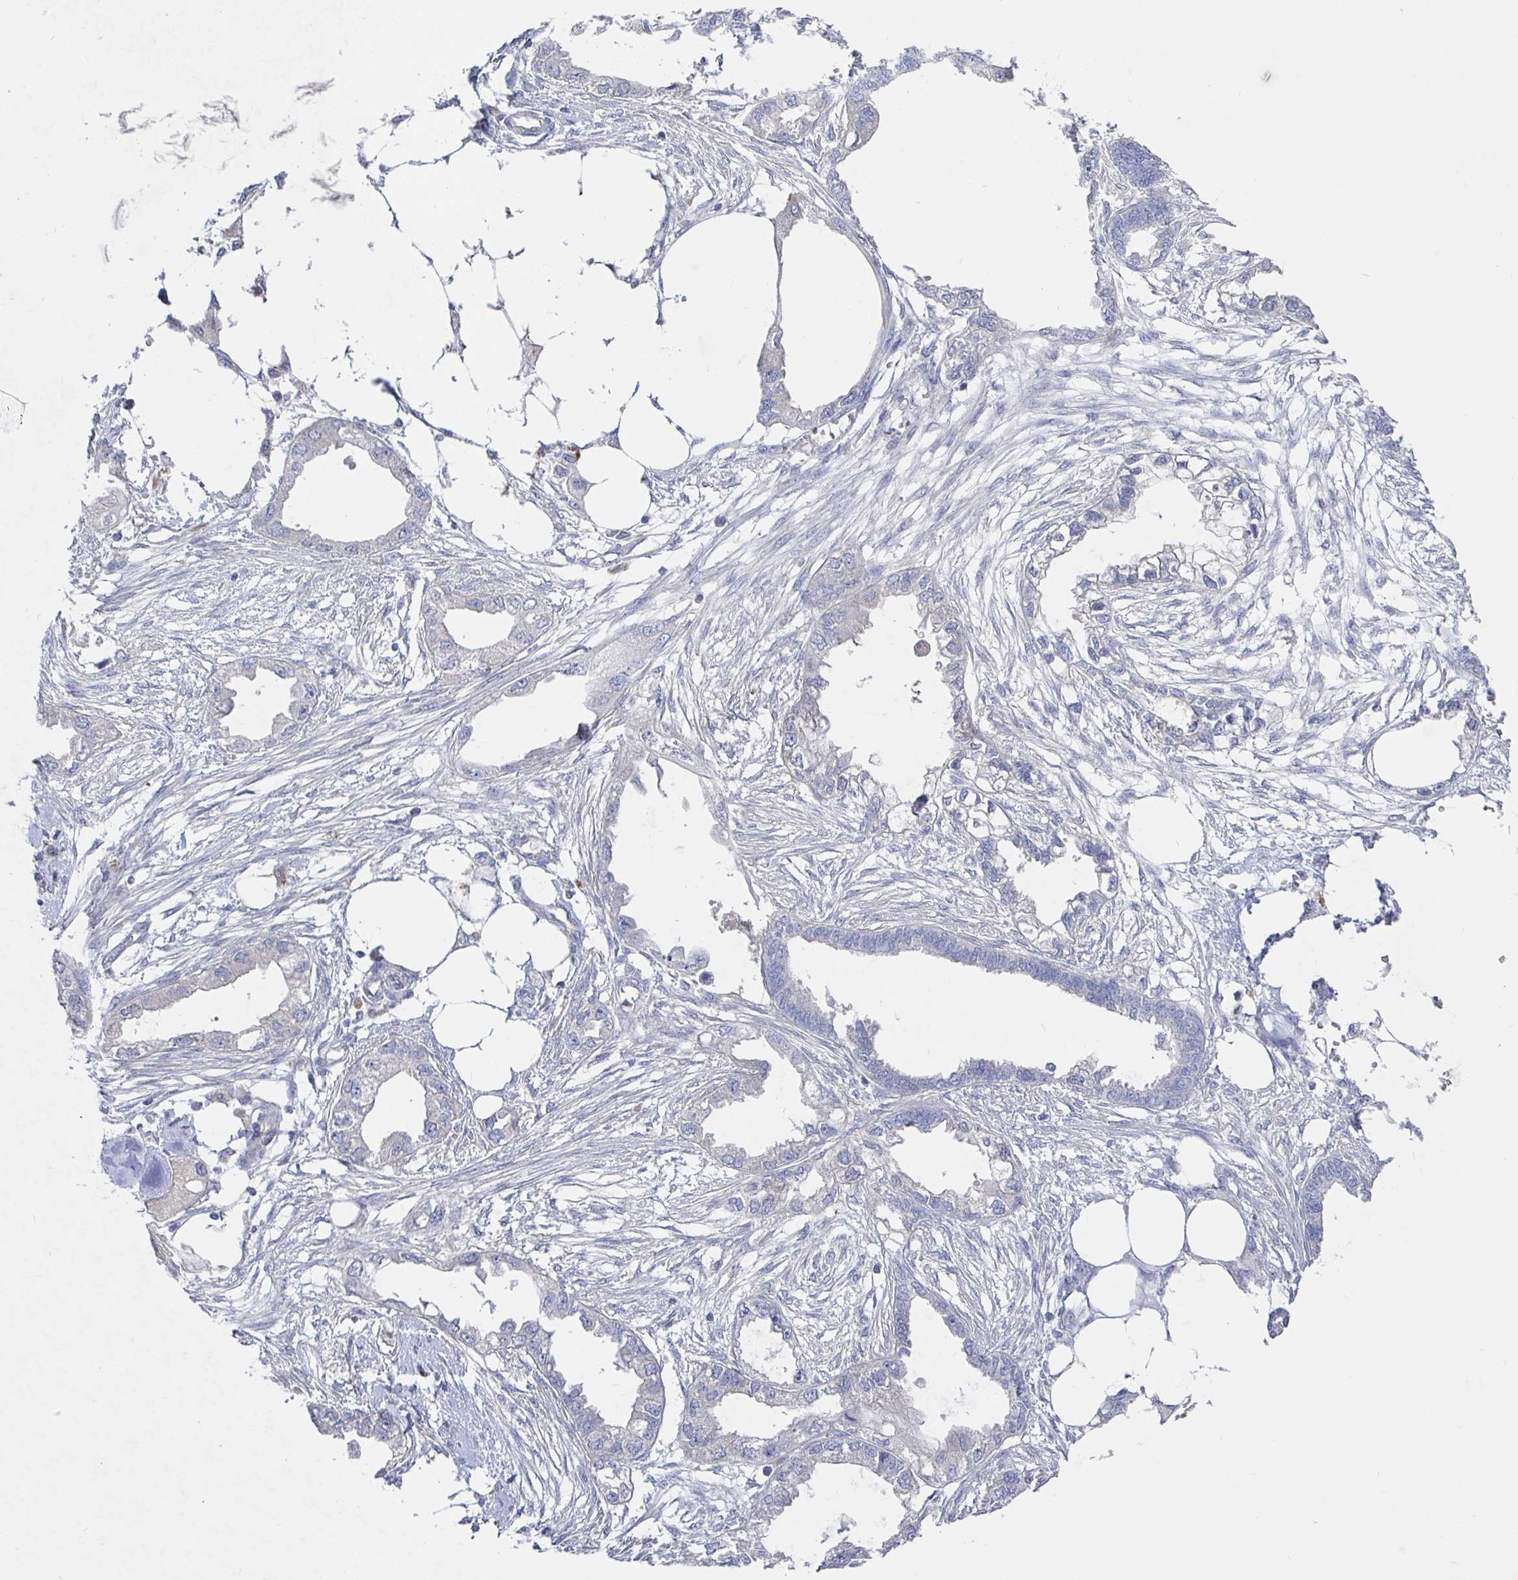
{"staining": {"intensity": "negative", "quantity": "none", "location": "none"}, "tissue": "endometrial cancer", "cell_type": "Tumor cells", "image_type": "cancer", "snomed": [{"axis": "morphology", "description": "Adenocarcinoma, NOS"}, {"axis": "morphology", "description": "Adenocarcinoma, metastatic, NOS"}, {"axis": "topography", "description": "Adipose tissue"}, {"axis": "topography", "description": "Endometrium"}], "caption": "This is a image of immunohistochemistry staining of endometrial cancer, which shows no staining in tumor cells. (DAB immunohistochemistry, high magnification).", "gene": "GPR148", "patient": {"sex": "female", "age": 67}}